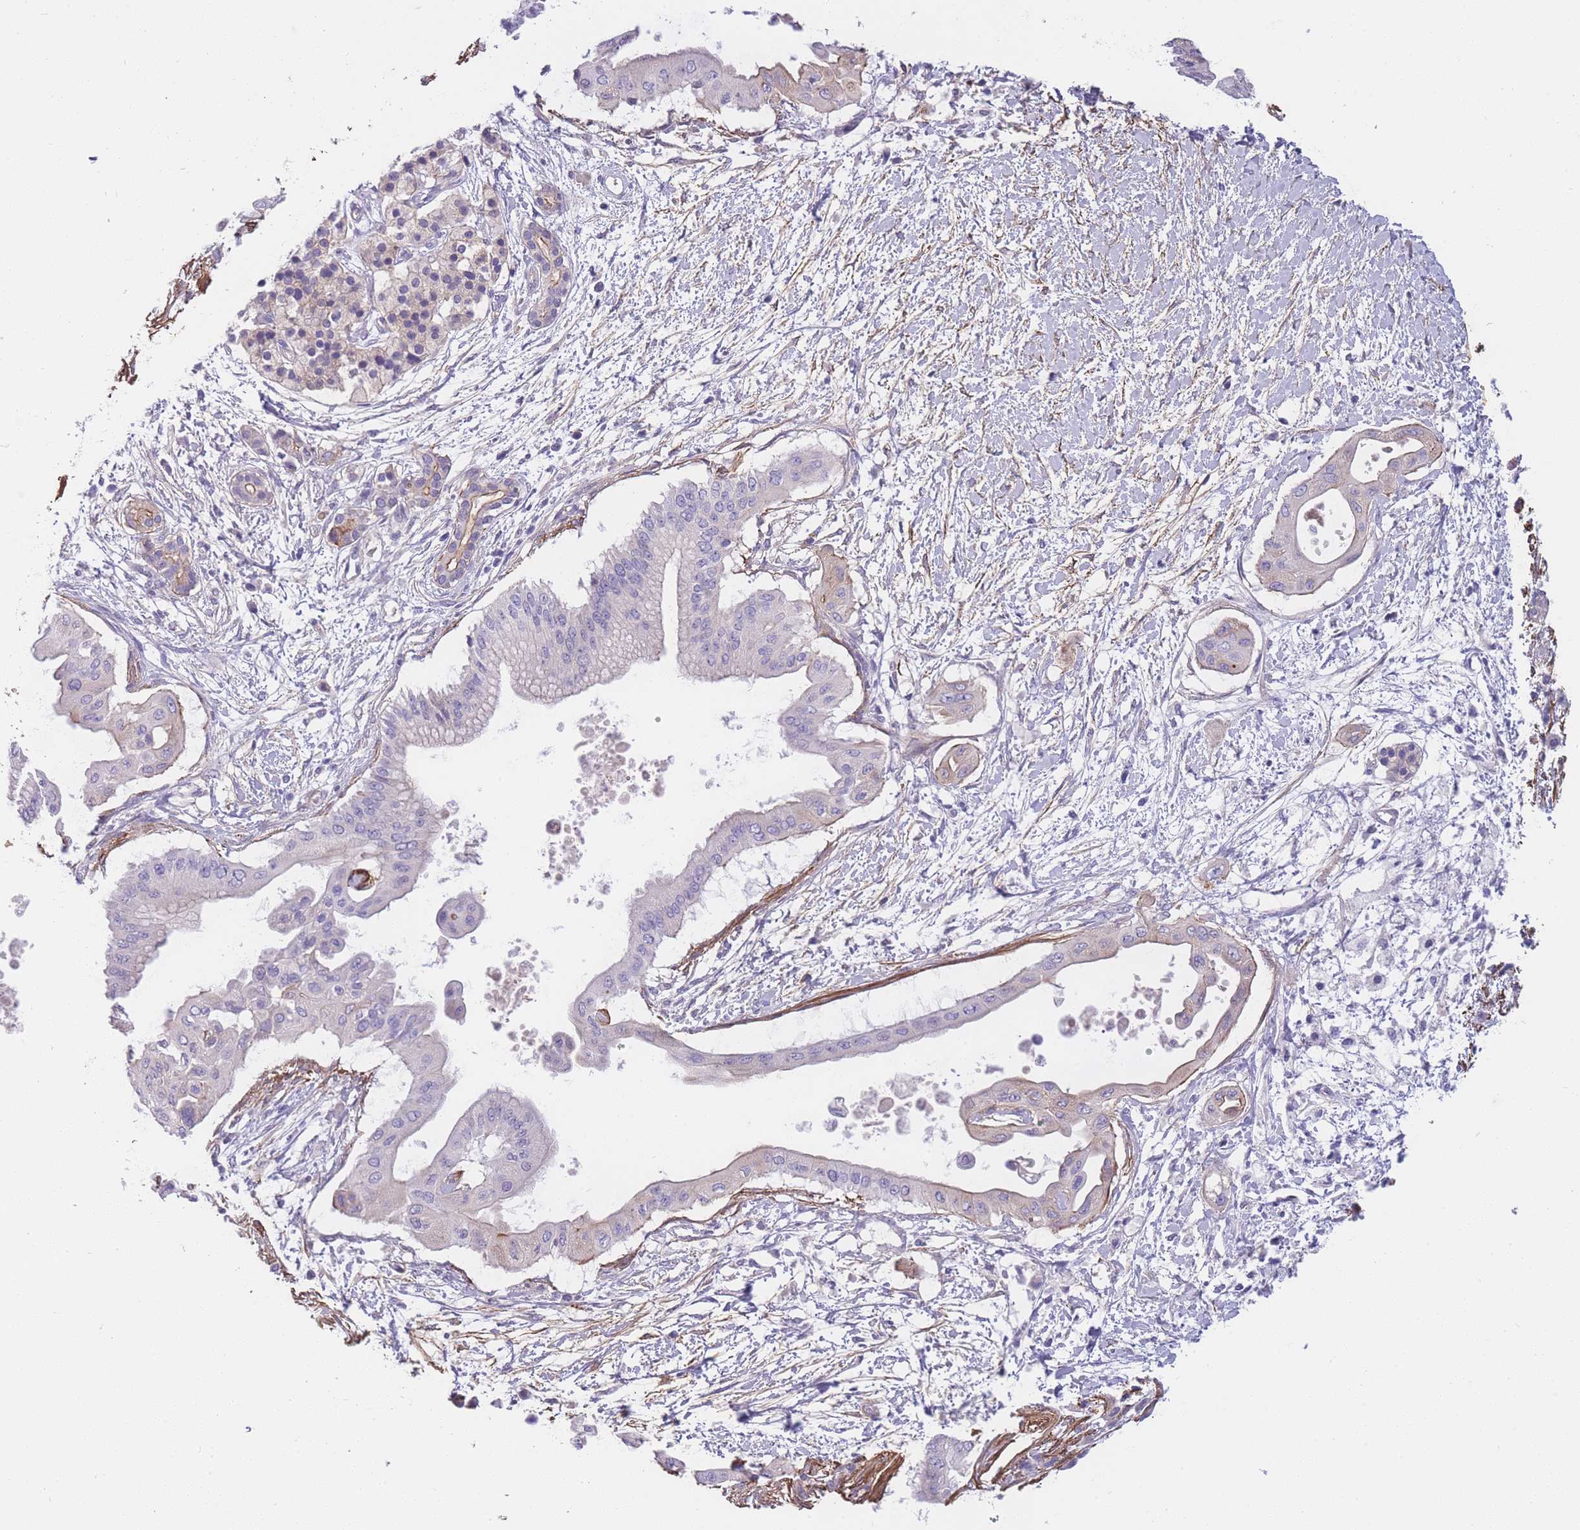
{"staining": {"intensity": "negative", "quantity": "none", "location": "none"}, "tissue": "pancreatic cancer", "cell_type": "Tumor cells", "image_type": "cancer", "snomed": [{"axis": "morphology", "description": "Adenocarcinoma, NOS"}, {"axis": "topography", "description": "Pancreas"}], "caption": "High power microscopy image of an IHC micrograph of pancreatic cancer (adenocarcinoma), revealing no significant staining in tumor cells.", "gene": "FAM124A", "patient": {"sex": "male", "age": 68}}